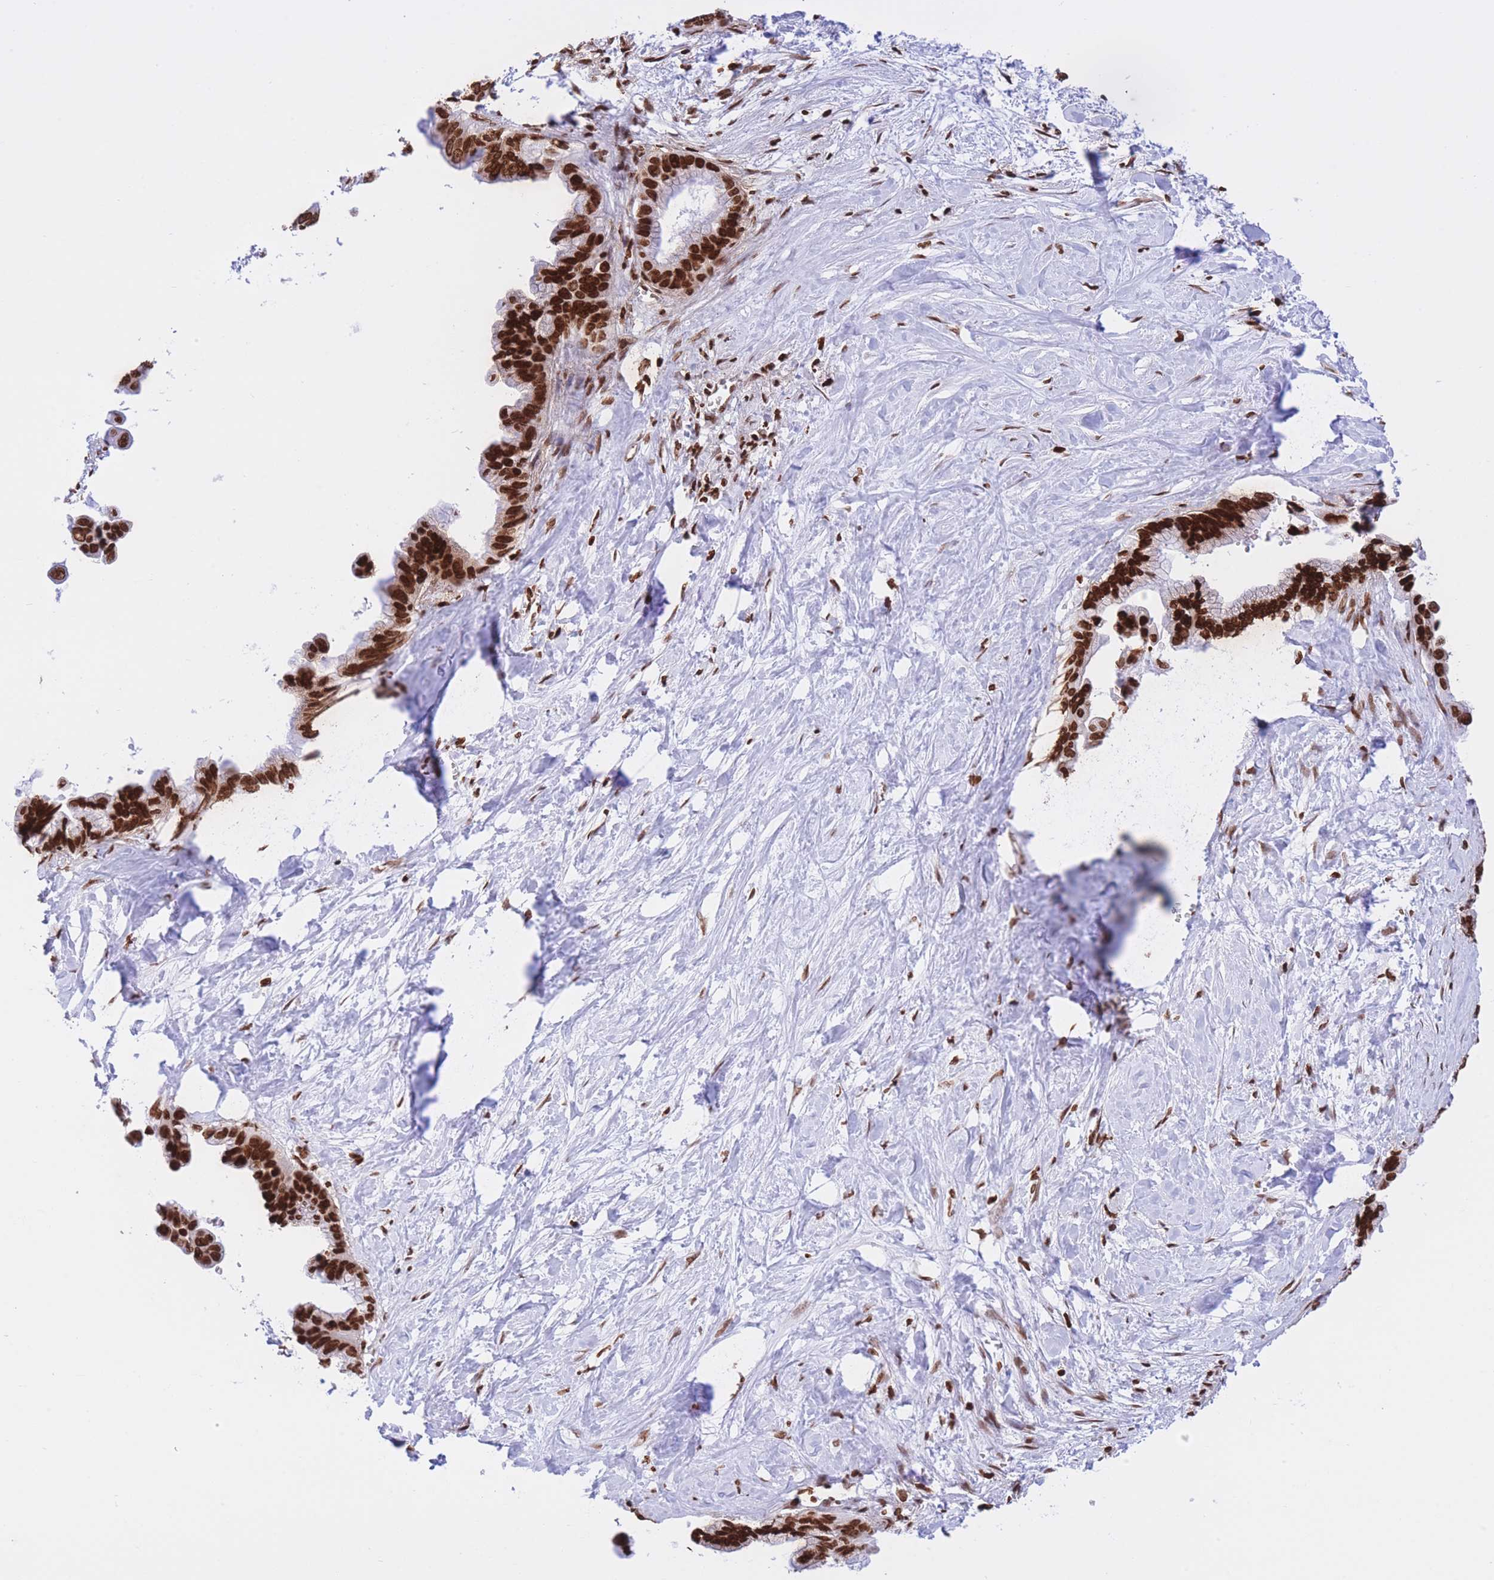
{"staining": {"intensity": "strong", "quantity": ">75%", "location": "nuclear"}, "tissue": "pancreatic cancer", "cell_type": "Tumor cells", "image_type": "cancer", "snomed": [{"axis": "morphology", "description": "Adenocarcinoma, NOS"}, {"axis": "topography", "description": "Pancreas"}], "caption": "IHC staining of adenocarcinoma (pancreatic), which reveals high levels of strong nuclear expression in about >75% of tumor cells indicating strong nuclear protein expression. The staining was performed using DAB (3,3'-diaminobenzidine) (brown) for protein detection and nuclei were counterstained in hematoxylin (blue).", "gene": "H2BC11", "patient": {"sex": "male", "age": 61}}